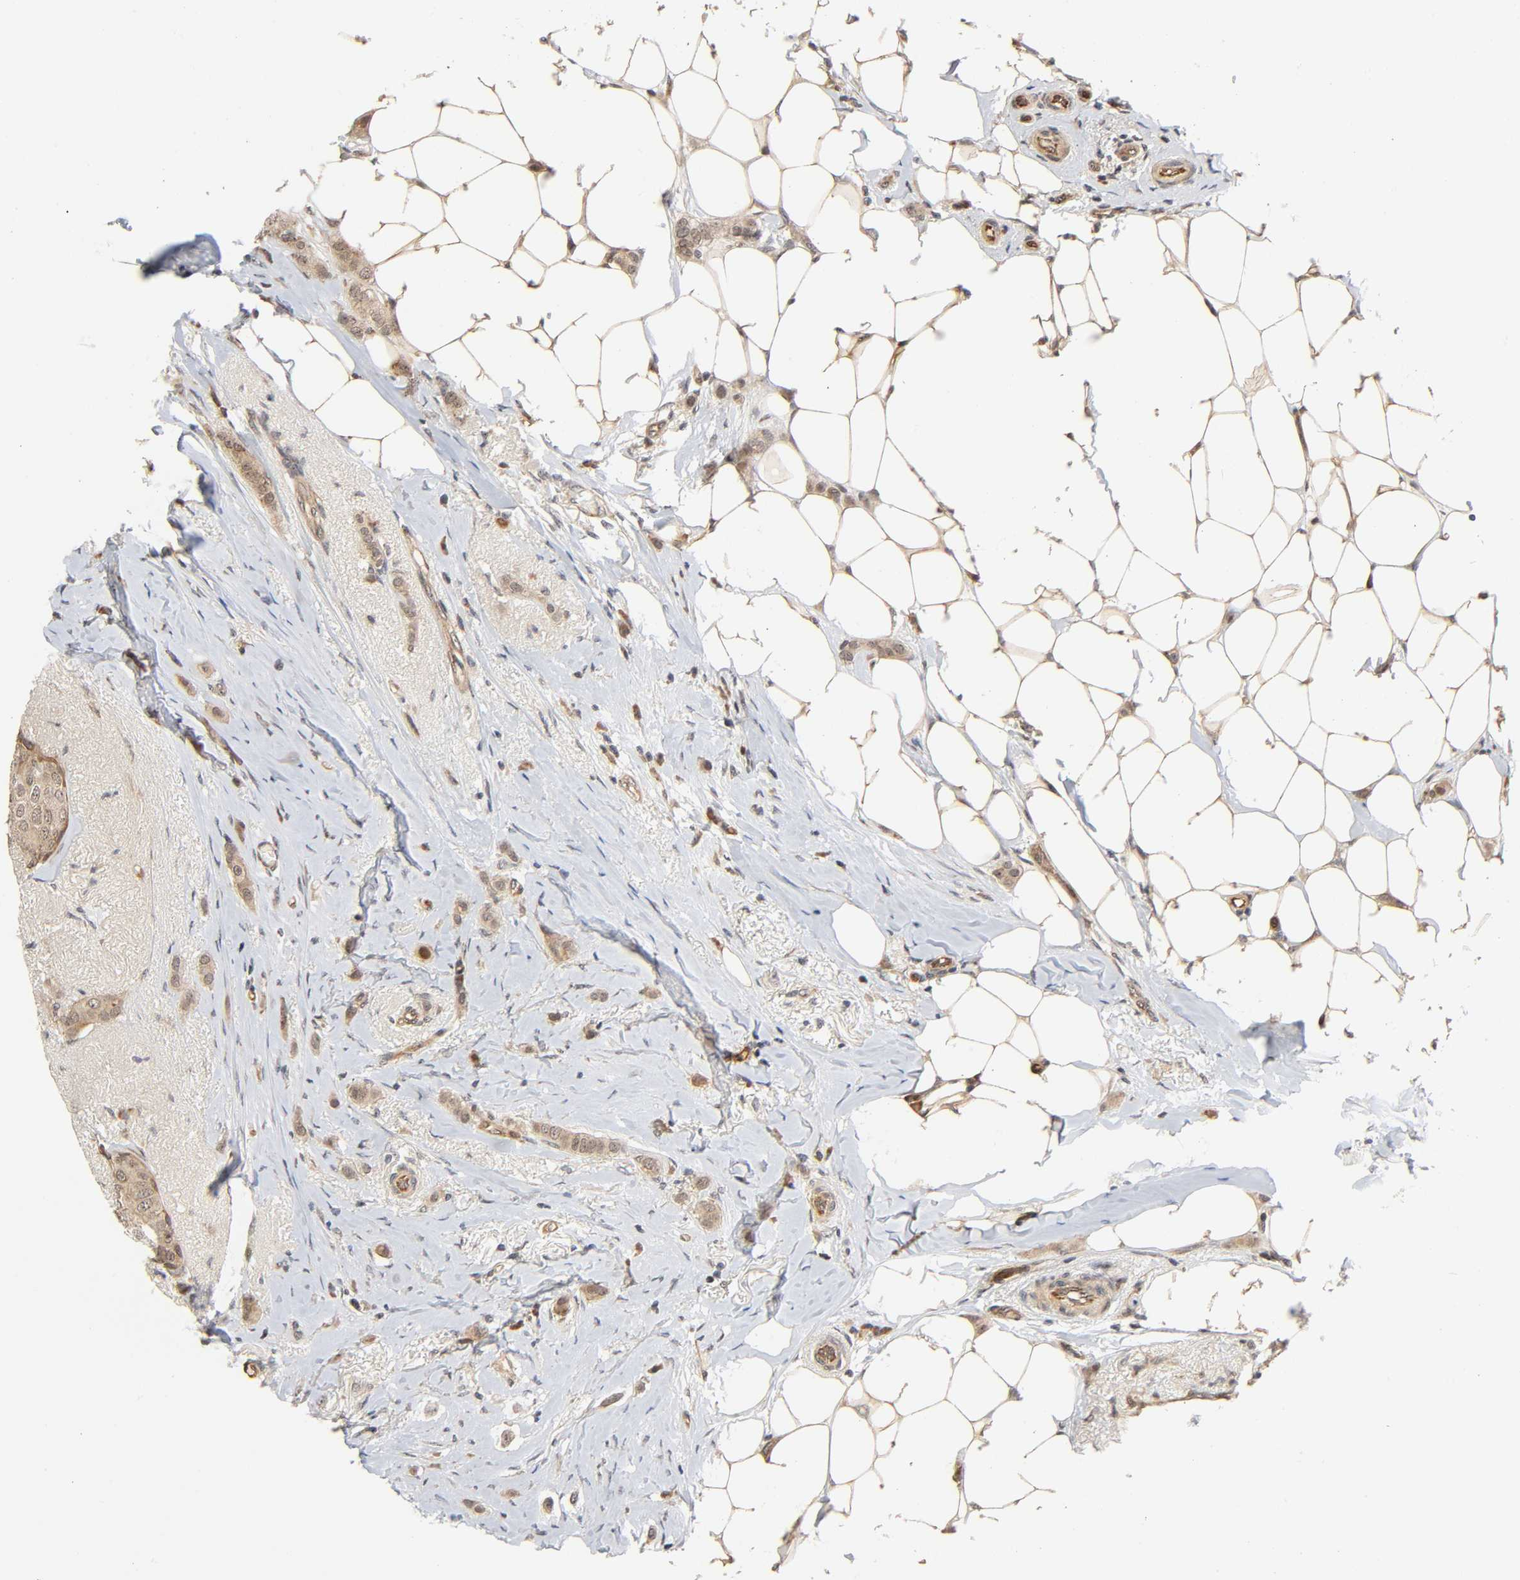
{"staining": {"intensity": "weak", "quantity": "25%-75%", "location": "cytoplasmic/membranous"}, "tissue": "breast cancer", "cell_type": "Tumor cells", "image_type": "cancer", "snomed": [{"axis": "morphology", "description": "Lobular carcinoma"}, {"axis": "topography", "description": "Breast"}], "caption": "Weak cytoplasmic/membranous protein staining is identified in approximately 25%-75% of tumor cells in breast lobular carcinoma.", "gene": "IQCJ-SCHIP1", "patient": {"sex": "female", "age": 55}}